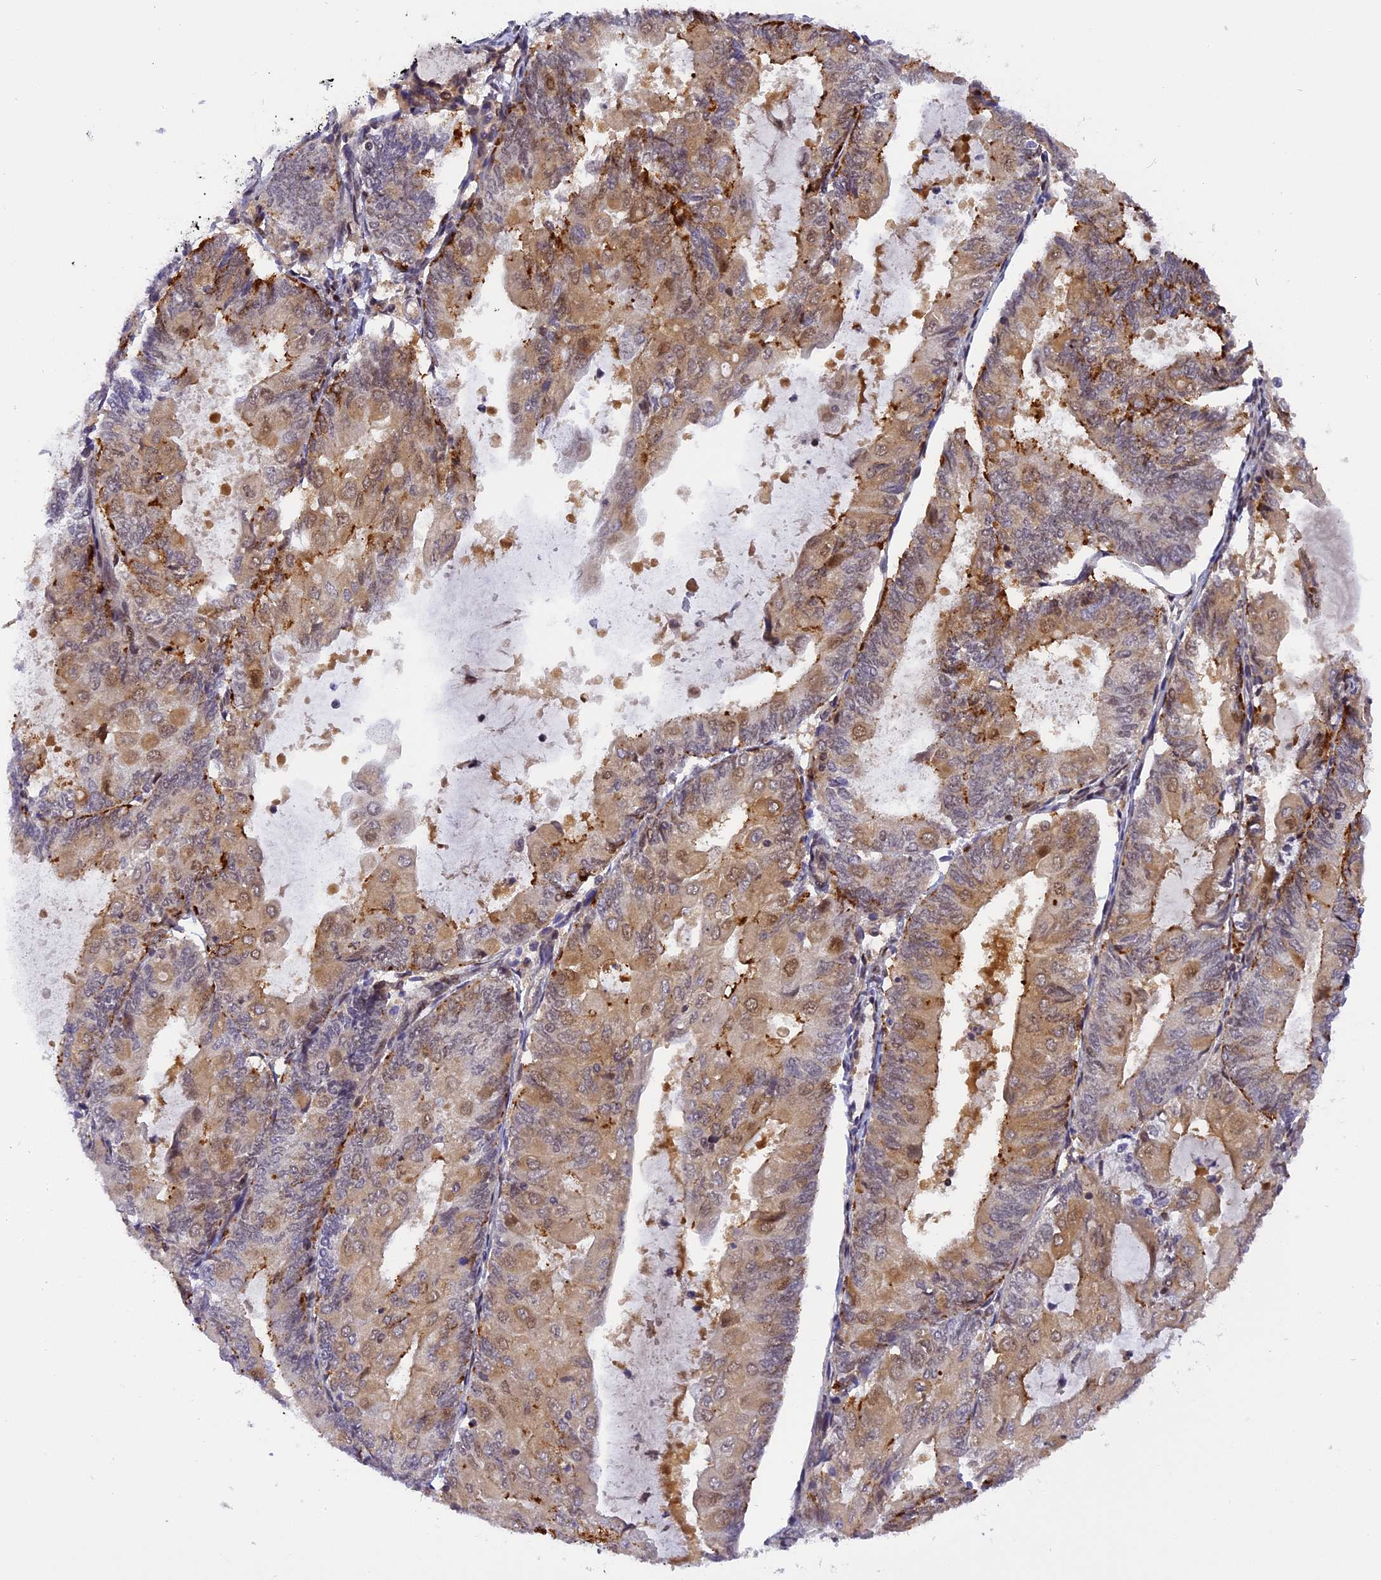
{"staining": {"intensity": "moderate", "quantity": ">75%", "location": "cytoplasmic/membranous,nuclear"}, "tissue": "endometrial cancer", "cell_type": "Tumor cells", "image_type": "cancer", "snomed": [{"axis": "morphology", "description": "Adenocarcinoma, NOS"}, {"axis": "topography", "description": "Endometrium"}], "caption": "Protein positivity by immunohistochemistry shows moderate cytoplasmic/membranous and nuclear staining in about >75% of tumor cells in endometrial cancer. The staining was performed using DAB (3,3'-diaminobenzidine), with brown indicating positive protein expression. Nuclei are stained blue with hematoxylin.", "gene": "RABGGTA", "patient": {"sex": "female", "age": 81}}